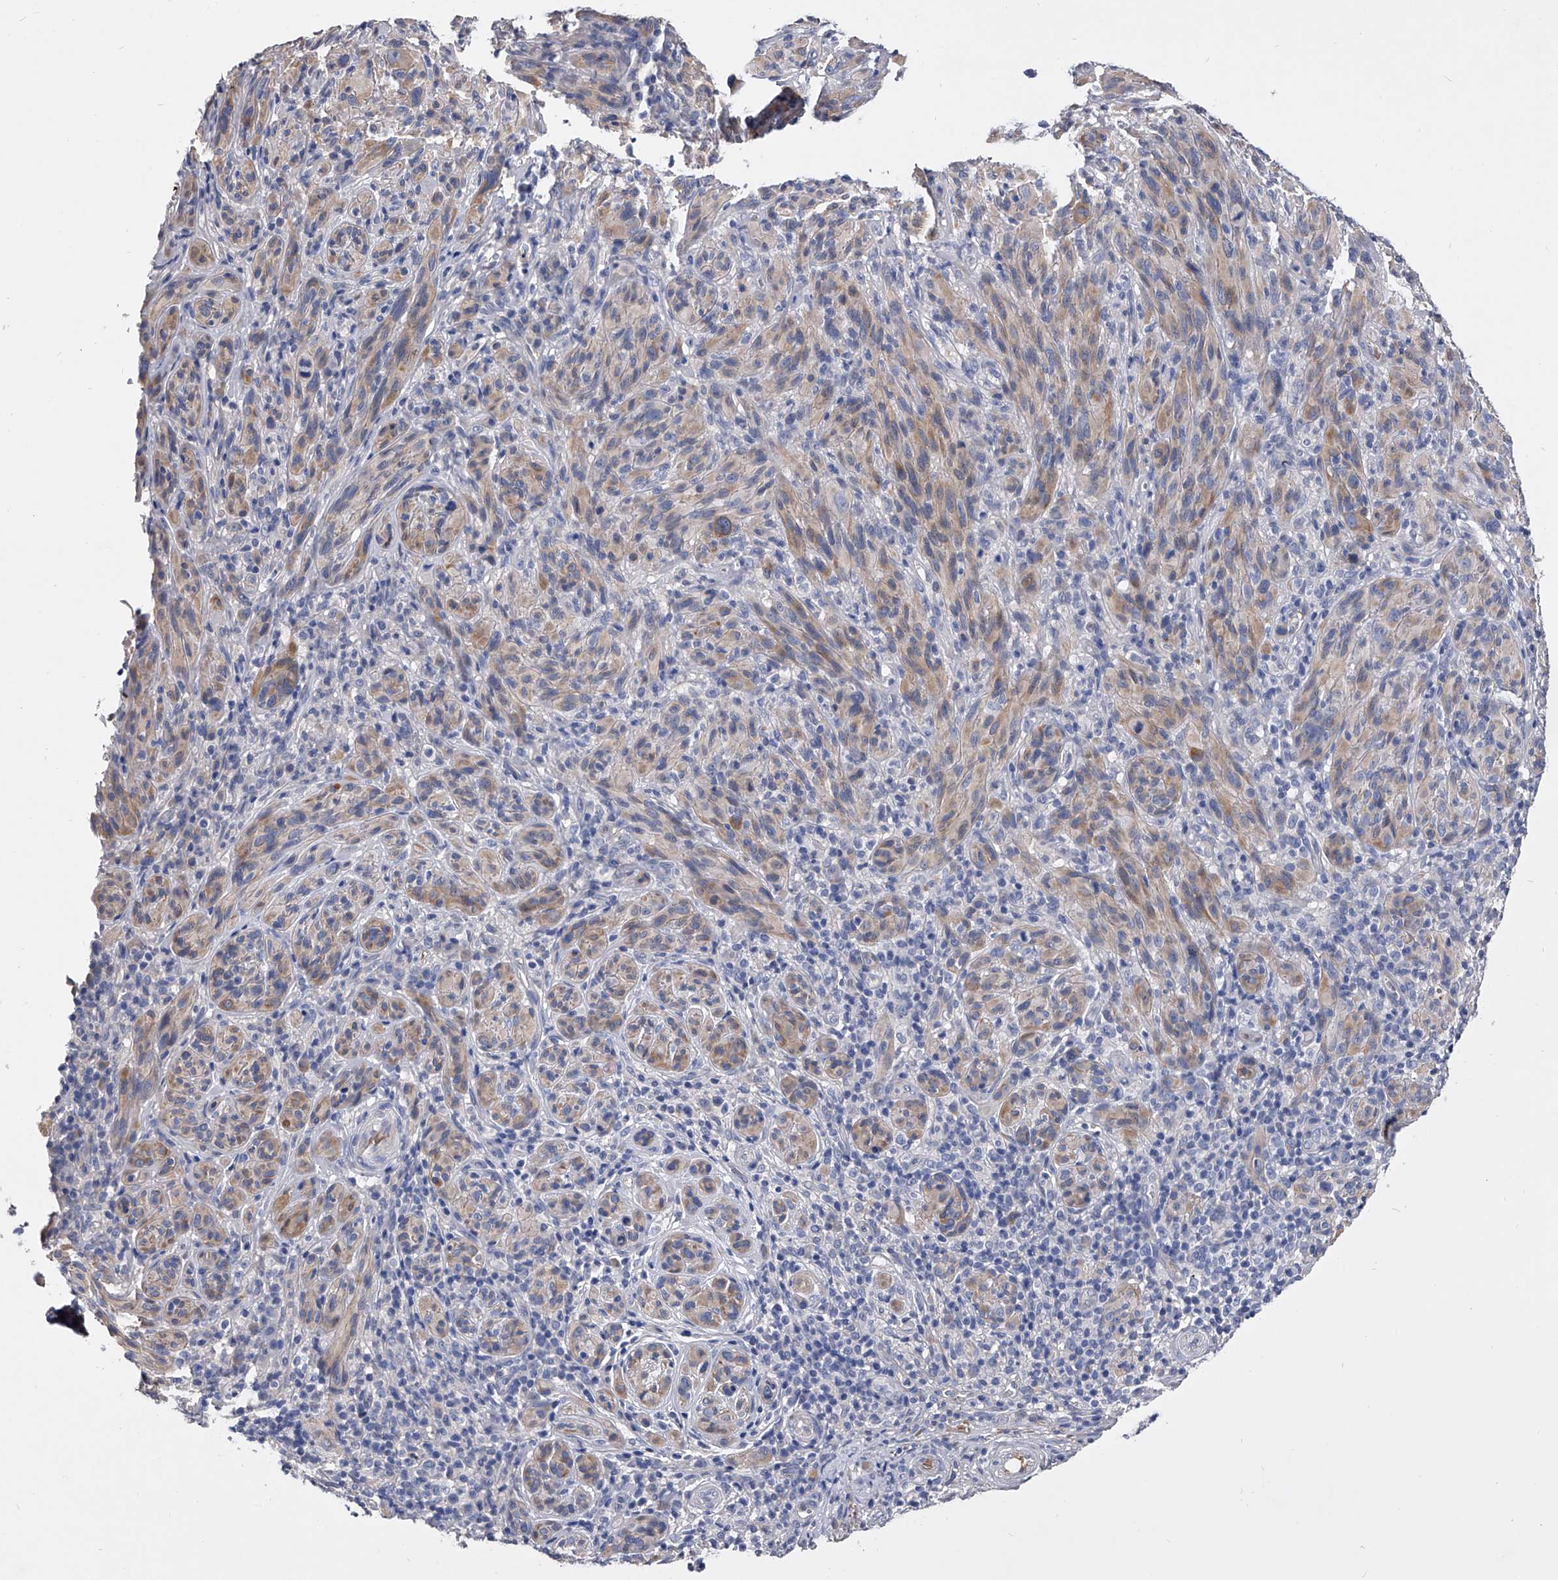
{"staining": {"intensity": "weak", "quantity": ">75%", "location": "cytoplasmic/membranous"}, "tissue": "melanoma", "cell_type": "Tumor cells", "image_type": "cancer", "snomed": [{"axis": "morphology", "description": "Malignant melanoma, NOS"}, {"axis": "topography", "description": "Skin of head"}], "caption": "Brown immunohistochemical staining in human melanoma demonstrates weak cytoplasmic/membranous staining in approximately >75% of tumor cells. Nuclei are stained in blue.", "gene": "EFCAB7", "patient": {"sex": "male", "age": 96}}